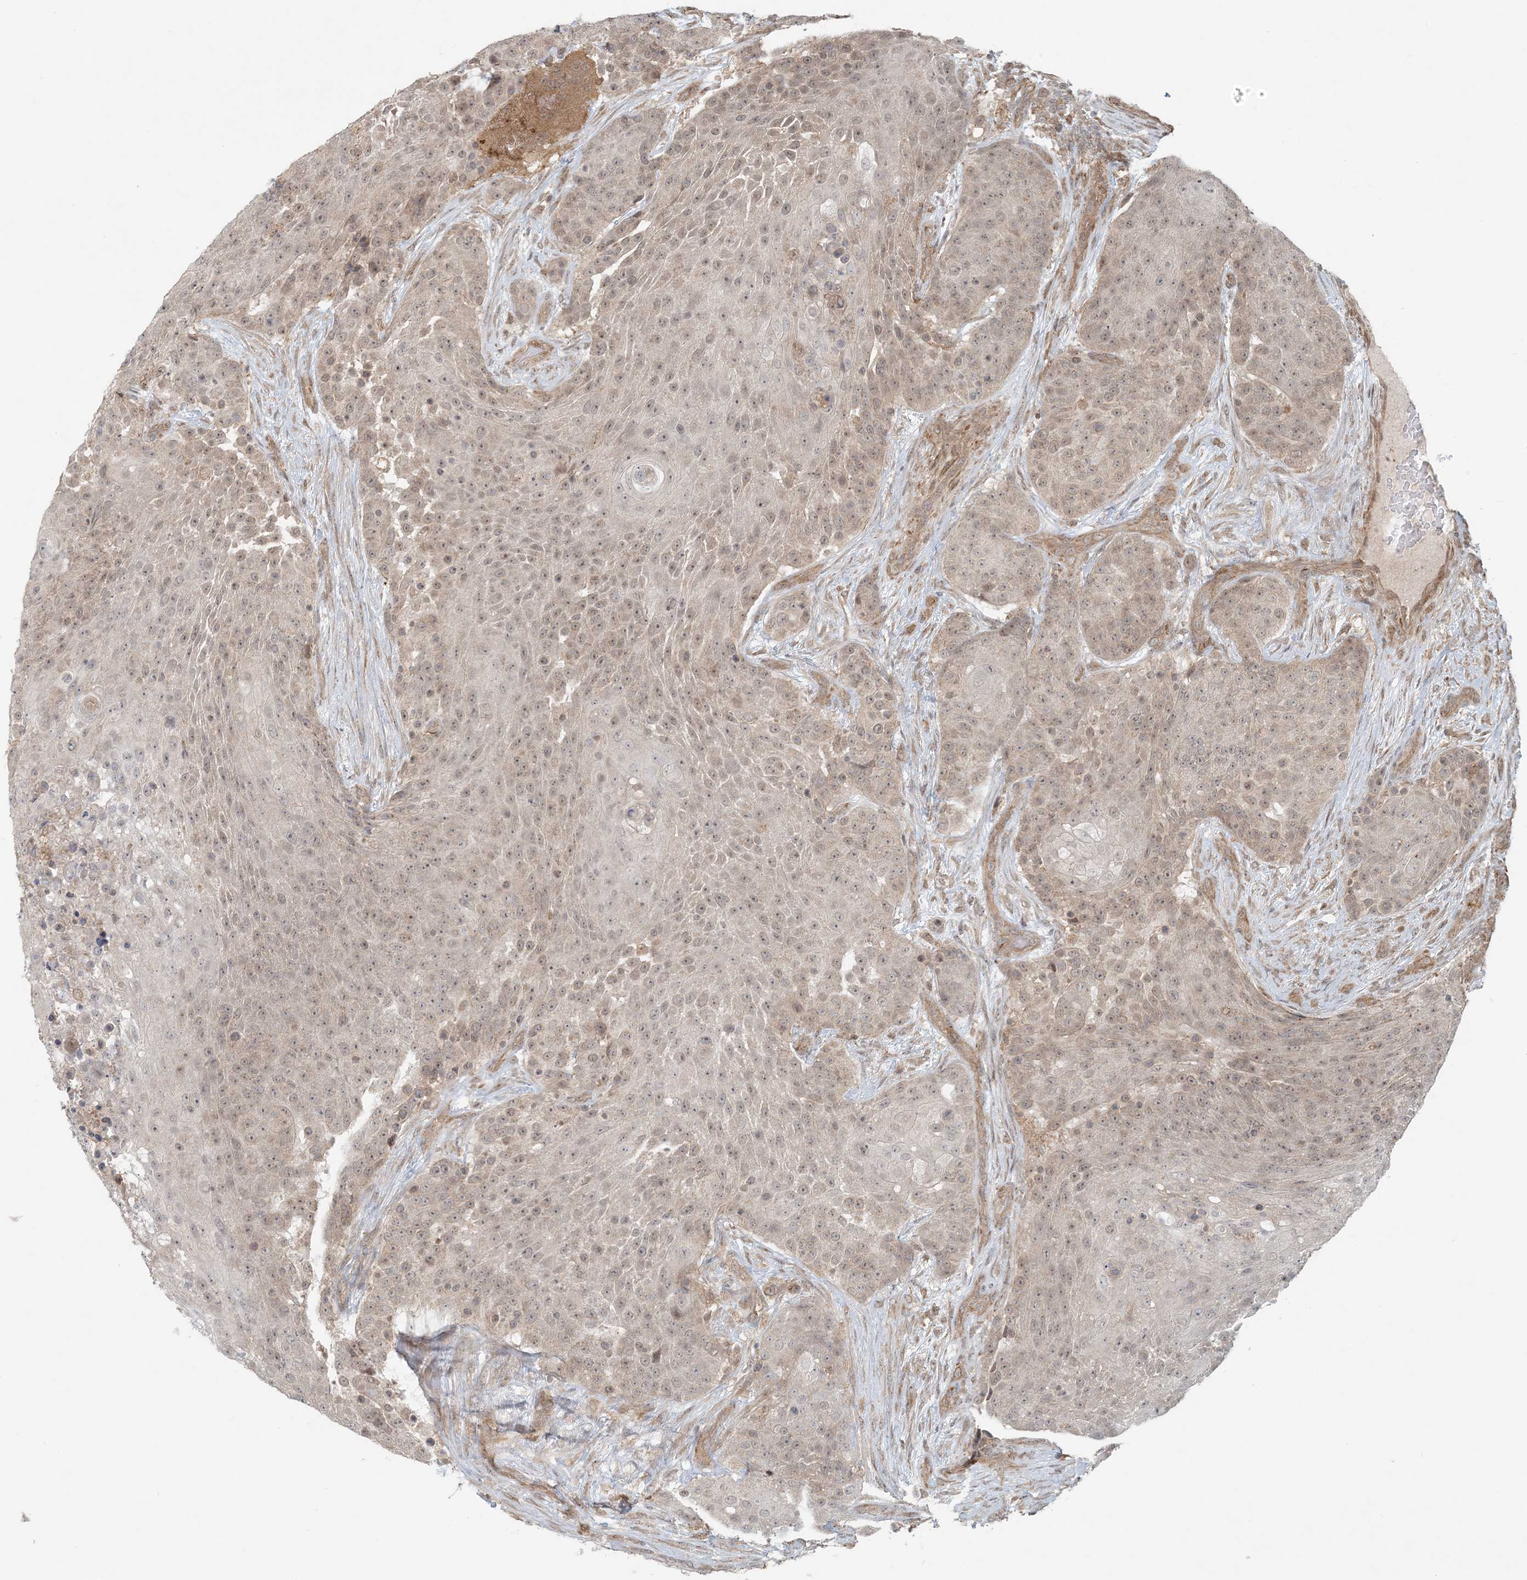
{"staining": {"intensity": "weak", "quantity": "<25%", "location": "cytoplasmic/membranous"}, "tissue": "urothelial cancer", "cell_type": "Tumor cells", "image_type": "cancer", "snomed": [{"axis": "morphology", "description": "Urothelial carcinoma, High grade"}, {"axis": "topography", "description": "Urinary bladder"}], "caption": "The micrograph demonstrates no significant expression in tumor cells of urothelial carcinoma (high-grade).", "gene": "OBI1", "patient": {"sex": "female", "age": 63}}